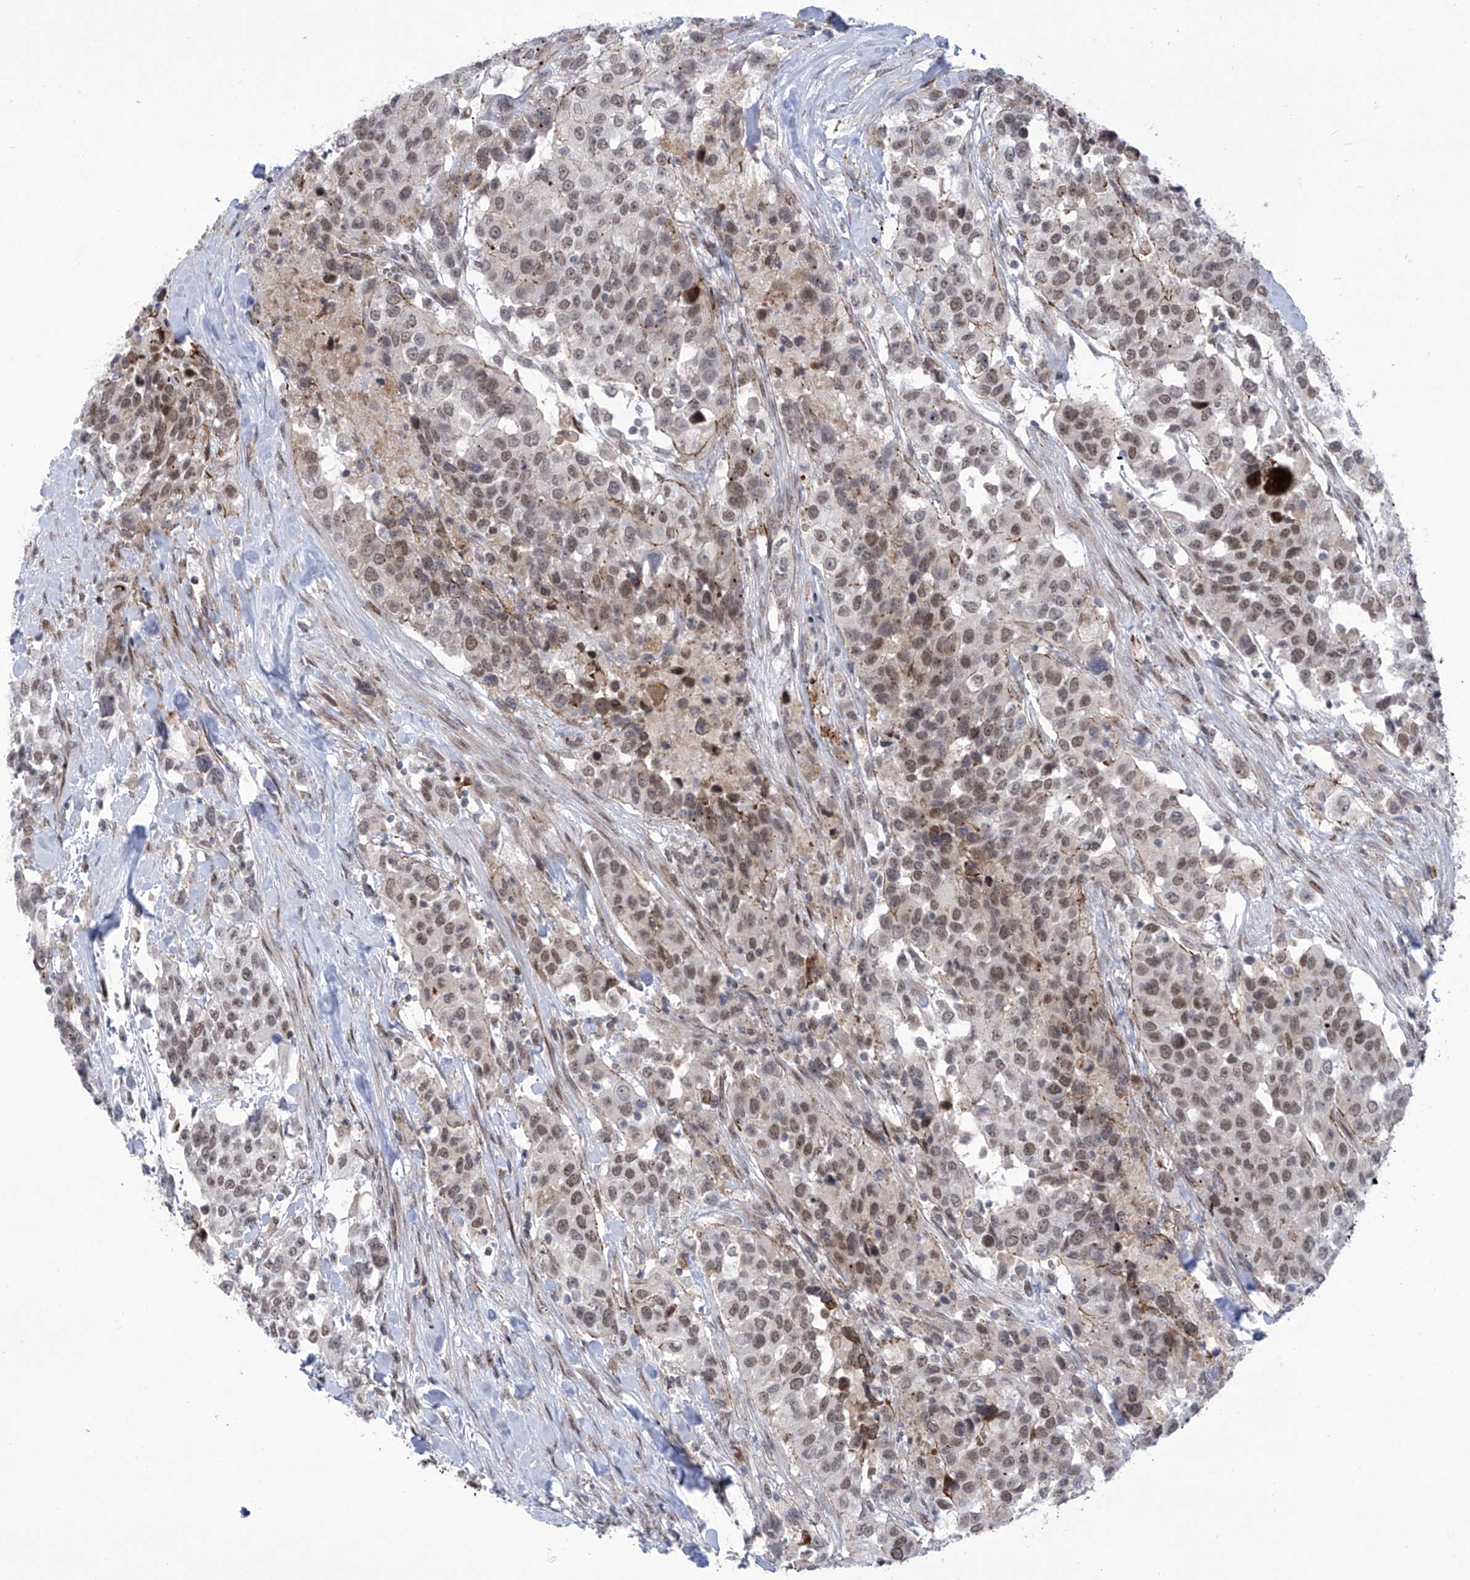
{"staining": {"intensity": "moderate", "quantity": ">75%", "location": "nuclear"}, "tissue": "urothelial cancer", "cell_type": "Tumor cells", "image_type": "cancer", "snomed": [{"axis": "morphology", "description": "Urothelial carcinoma, High grade"}, {"axis": "topography", "description": "Urinary bladder"}], "caption": "Immunohistochemistry staining of urothelial cancer, which displays medium levels of moderate nuclear positivity in approximately >75% of tumor cells indicating moderate nuclear protein positivity. The staining was performed using DAB (3,3'-diaminobenzidine) (brown) for protein detection and nuclei were counterstained in hematoxylin (blue).", "gene": "CEP290", "patient": {"sex": "female", "age": 80}}